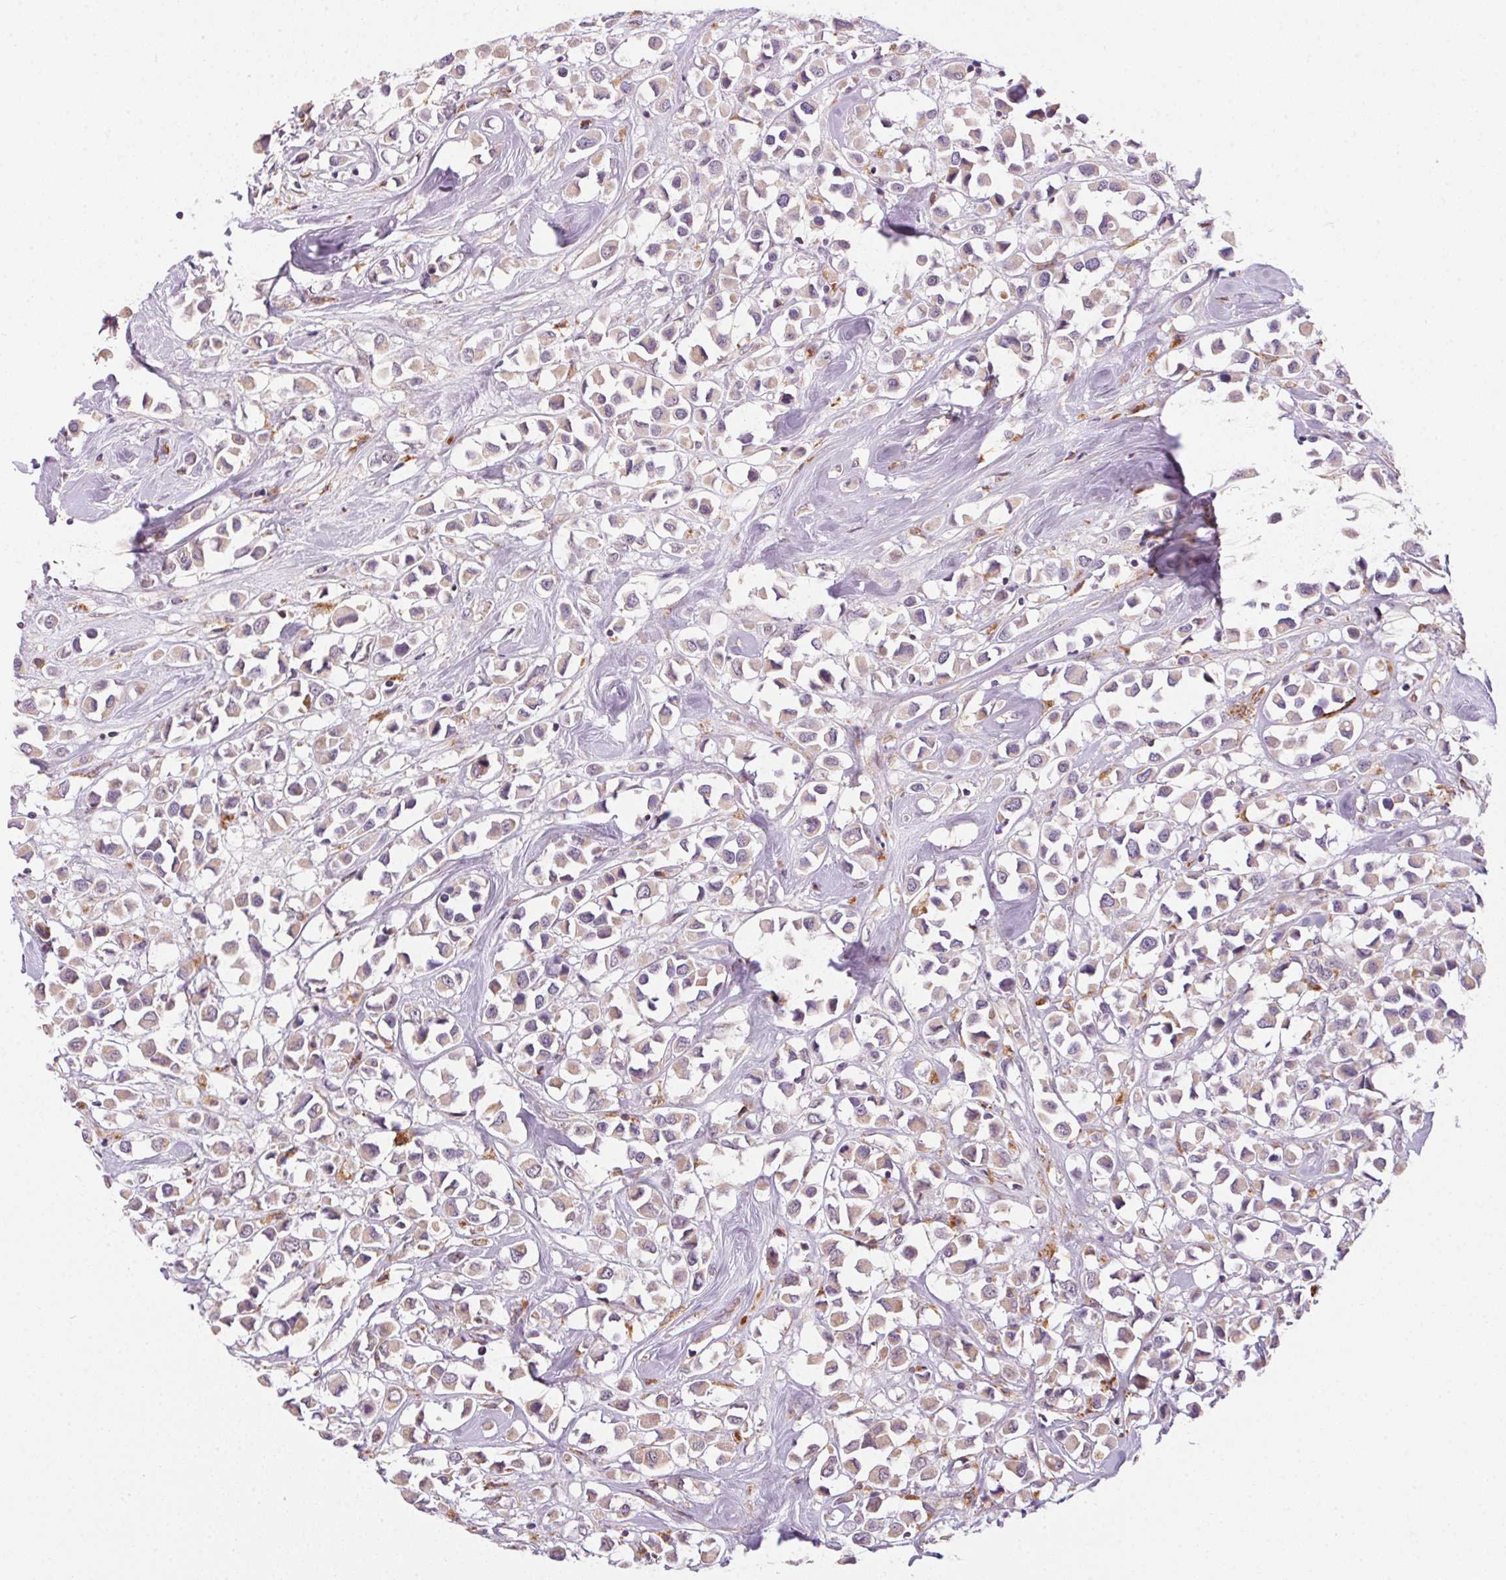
{"staining": {"intensity": "weak", "quantity": ">75%", "location": "cytoplasmic/membranous"}, "tissue": "breast cancer", "cell_type": "Tumor cells", "image_type": "cancer", "snomed": [{"axis": "morphology", "description": "Duct carcinoma"}, {"axis": "topography", "description": "Breast"}], "caption": "The photomicrograph displays staining of breast cancer (infiltrating ductal carcinoma), revealing weak cytoplasmic/membranous protein staining (brown color) within tumor cells.", "gene": "ADH5", "patient": {"sex": "female", "age": 61}}